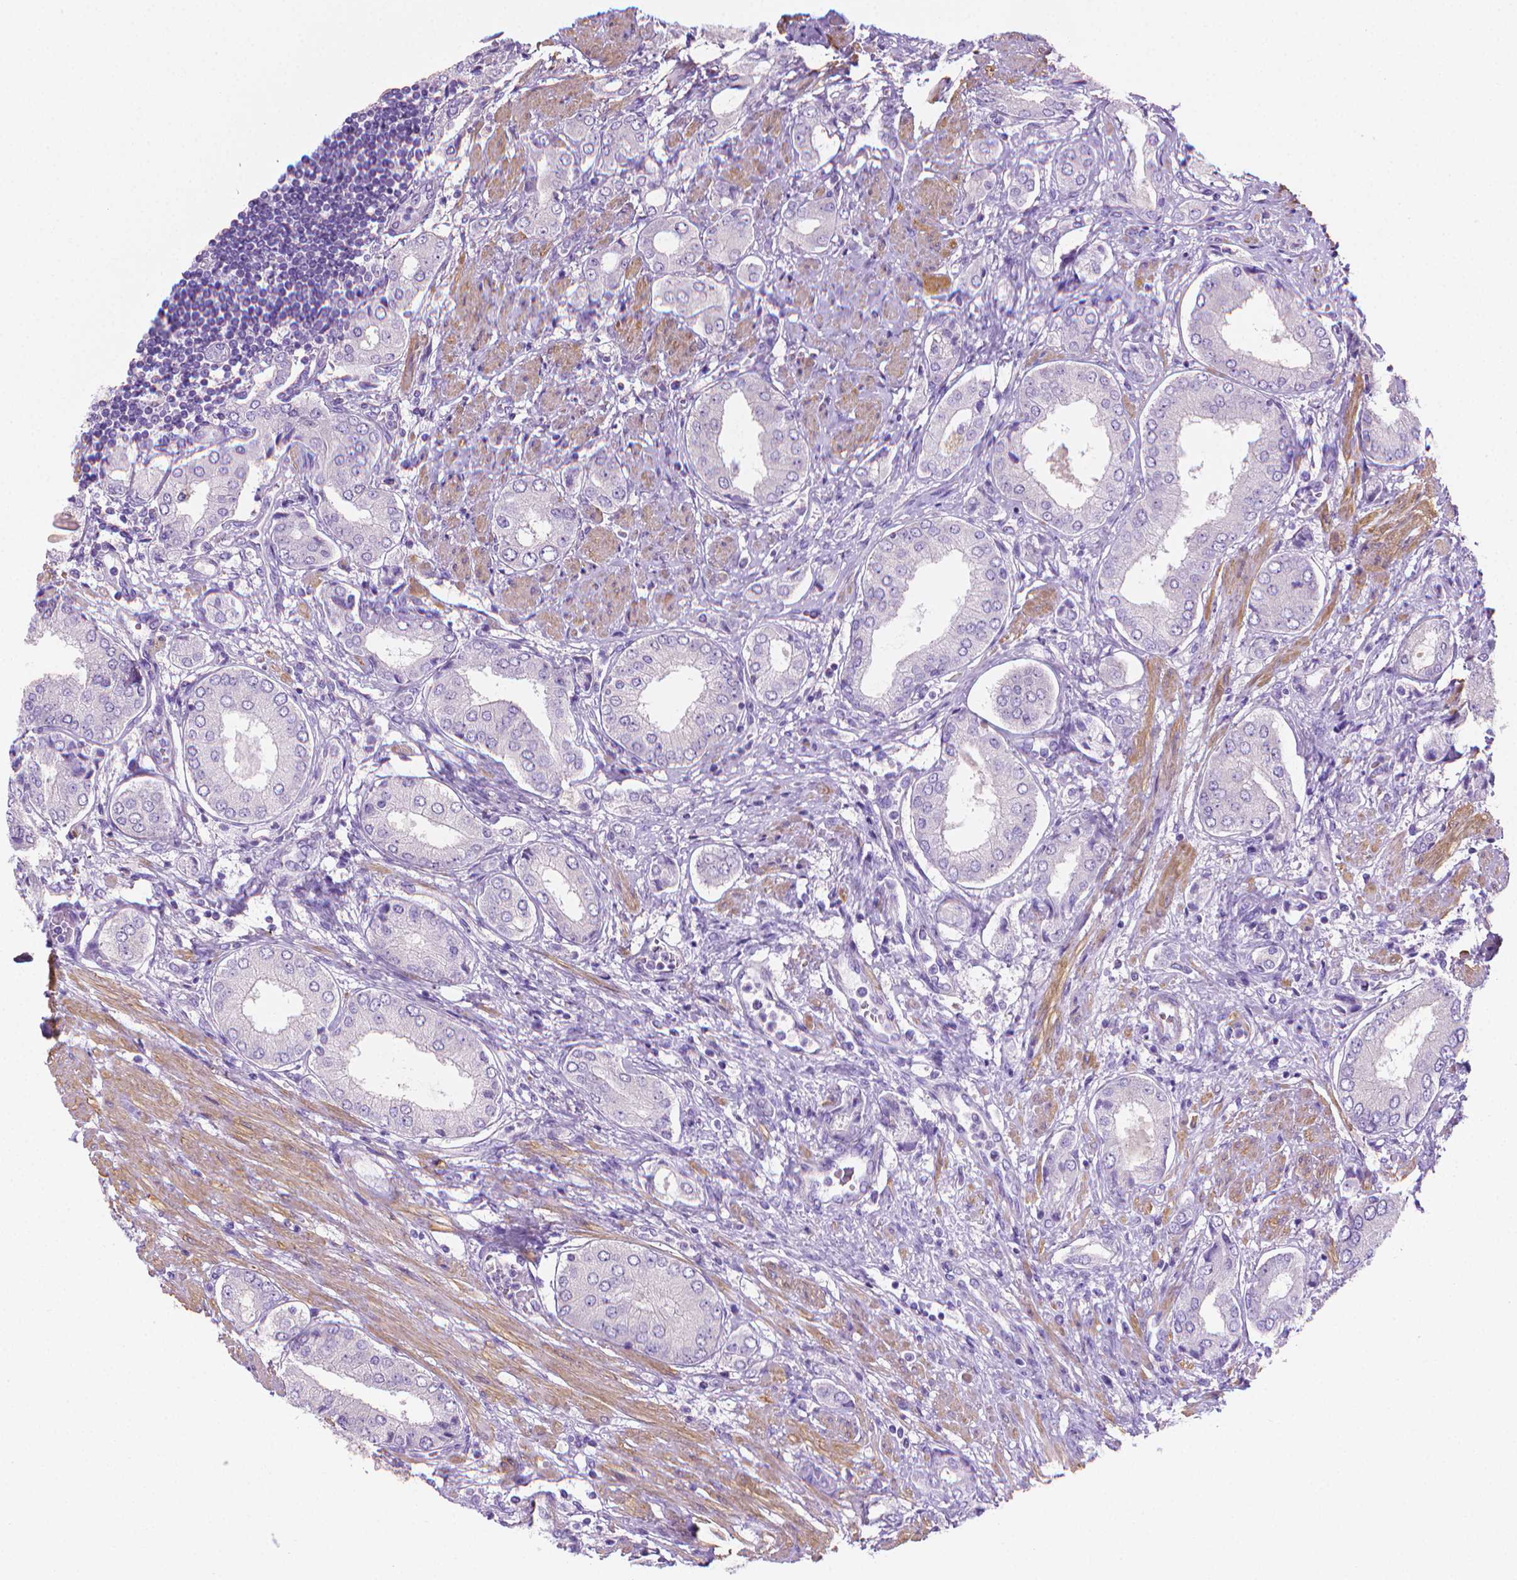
{"staining": {"intensity": "negative", "quantity": "none", "location": "none"}, "tissue": "prostate cancer", "cell_type": "Tumor cells", "image_type": "cancer", "snomed": [{"axis": "morphology", "description": "Adenocarcinoma, NOS"}, {"axis": "topography", "description": "Prostate"}], "caption": "Immunohistochemistry of human prostate cancer displays no staining in tumor cells.", "gene": "FASN", "patient": {"sex": "male", "age": 63}}